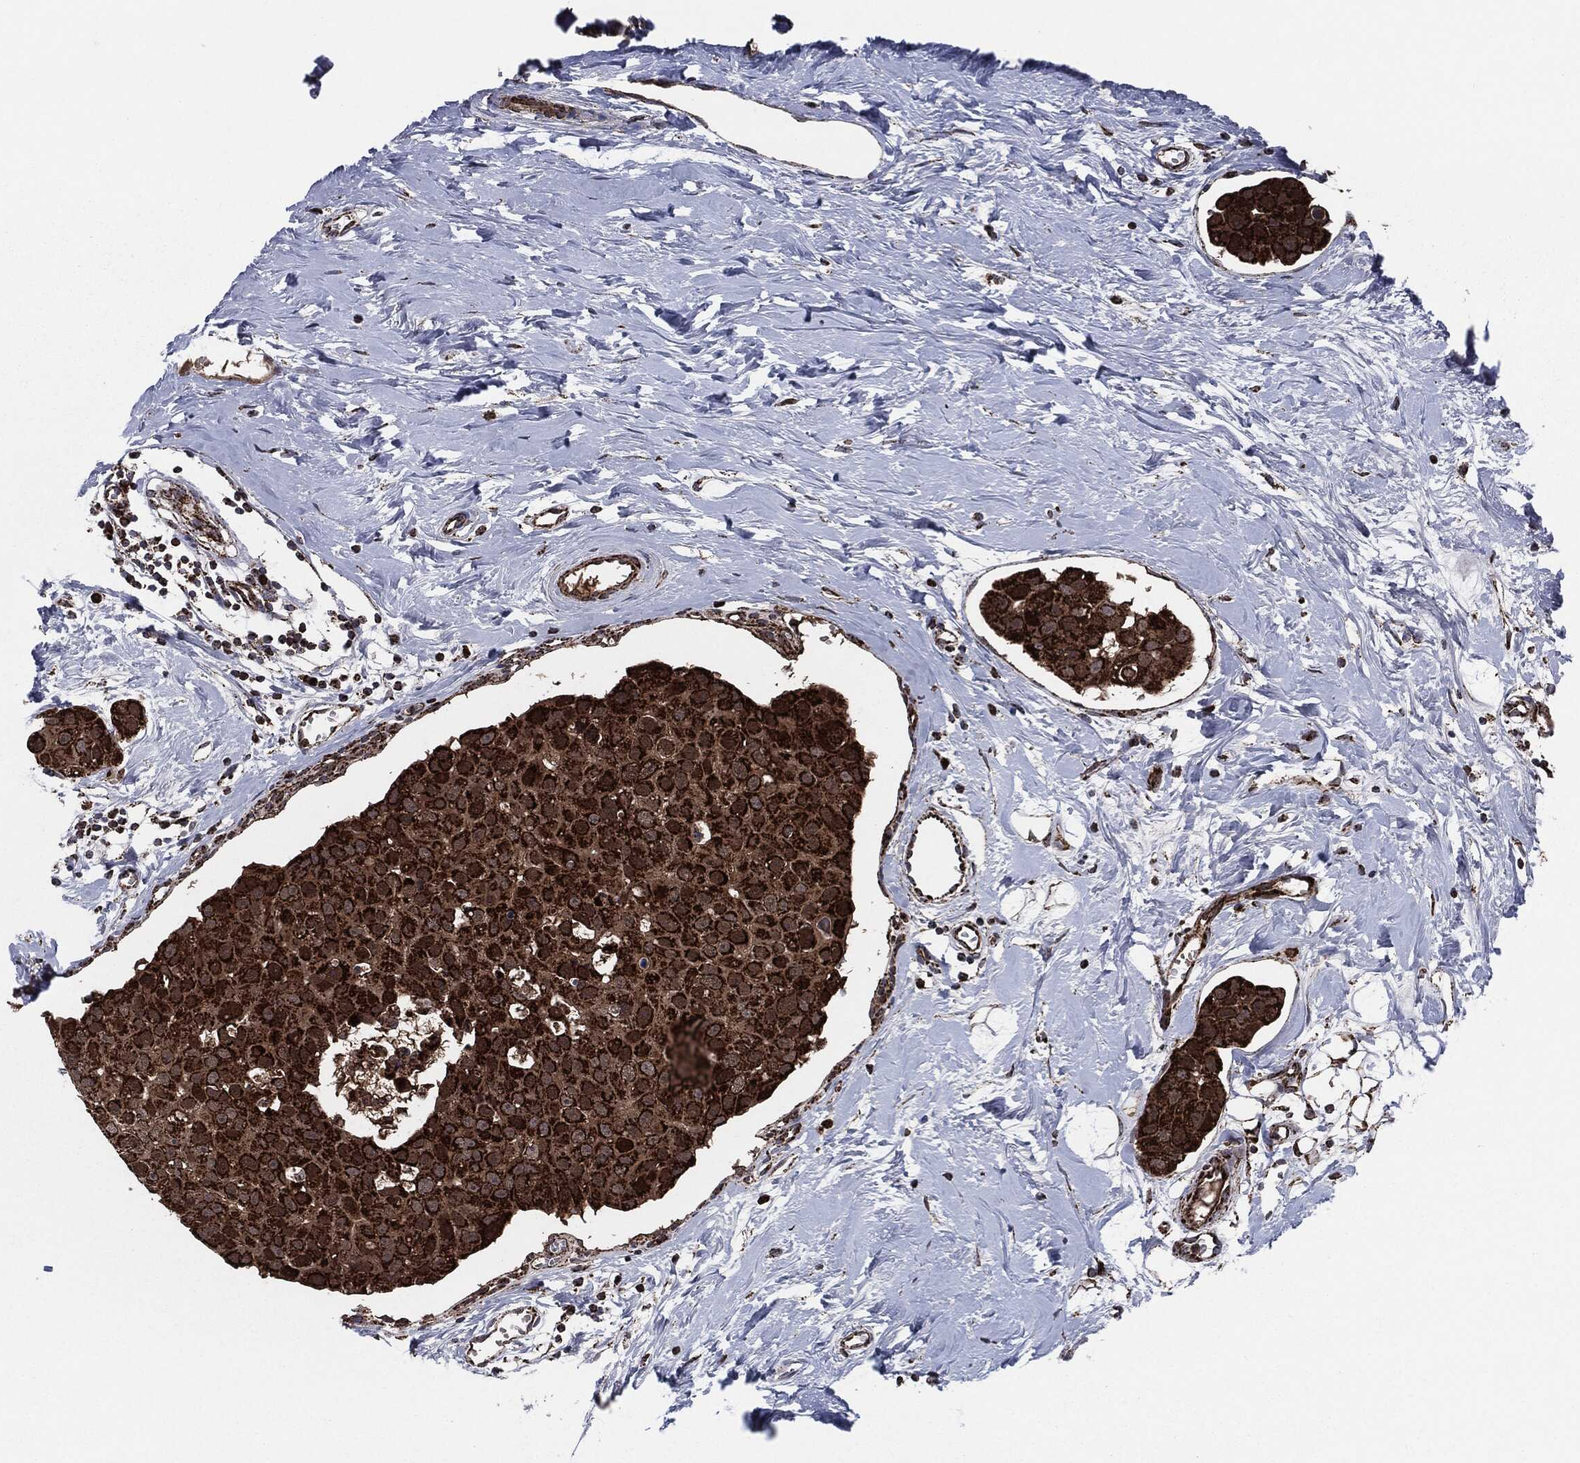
{"staining": {"intensity": "strong", "quantity": ">75%", "location": "cytoplasmic/membranous"}, "tissue": "breast cancer", "cell_type": "Tumor cells", "image_type": "cancer", "snomed": [{"axis": "morphology", "description": "Duct carcinoma"}, {"axis": "topography", "description": "Breast"}], "caption": "Brown immunohistochemical staining in breast cancer (intraductal carcinoma) shows strong cytoplasmic/membranous staining in approximately >75% of tumor cells. The protein of interest is shown in brown color, while the nuclei are stained blue.", "gene": "FH", "patient": {"sex": "female", "age": 35}}